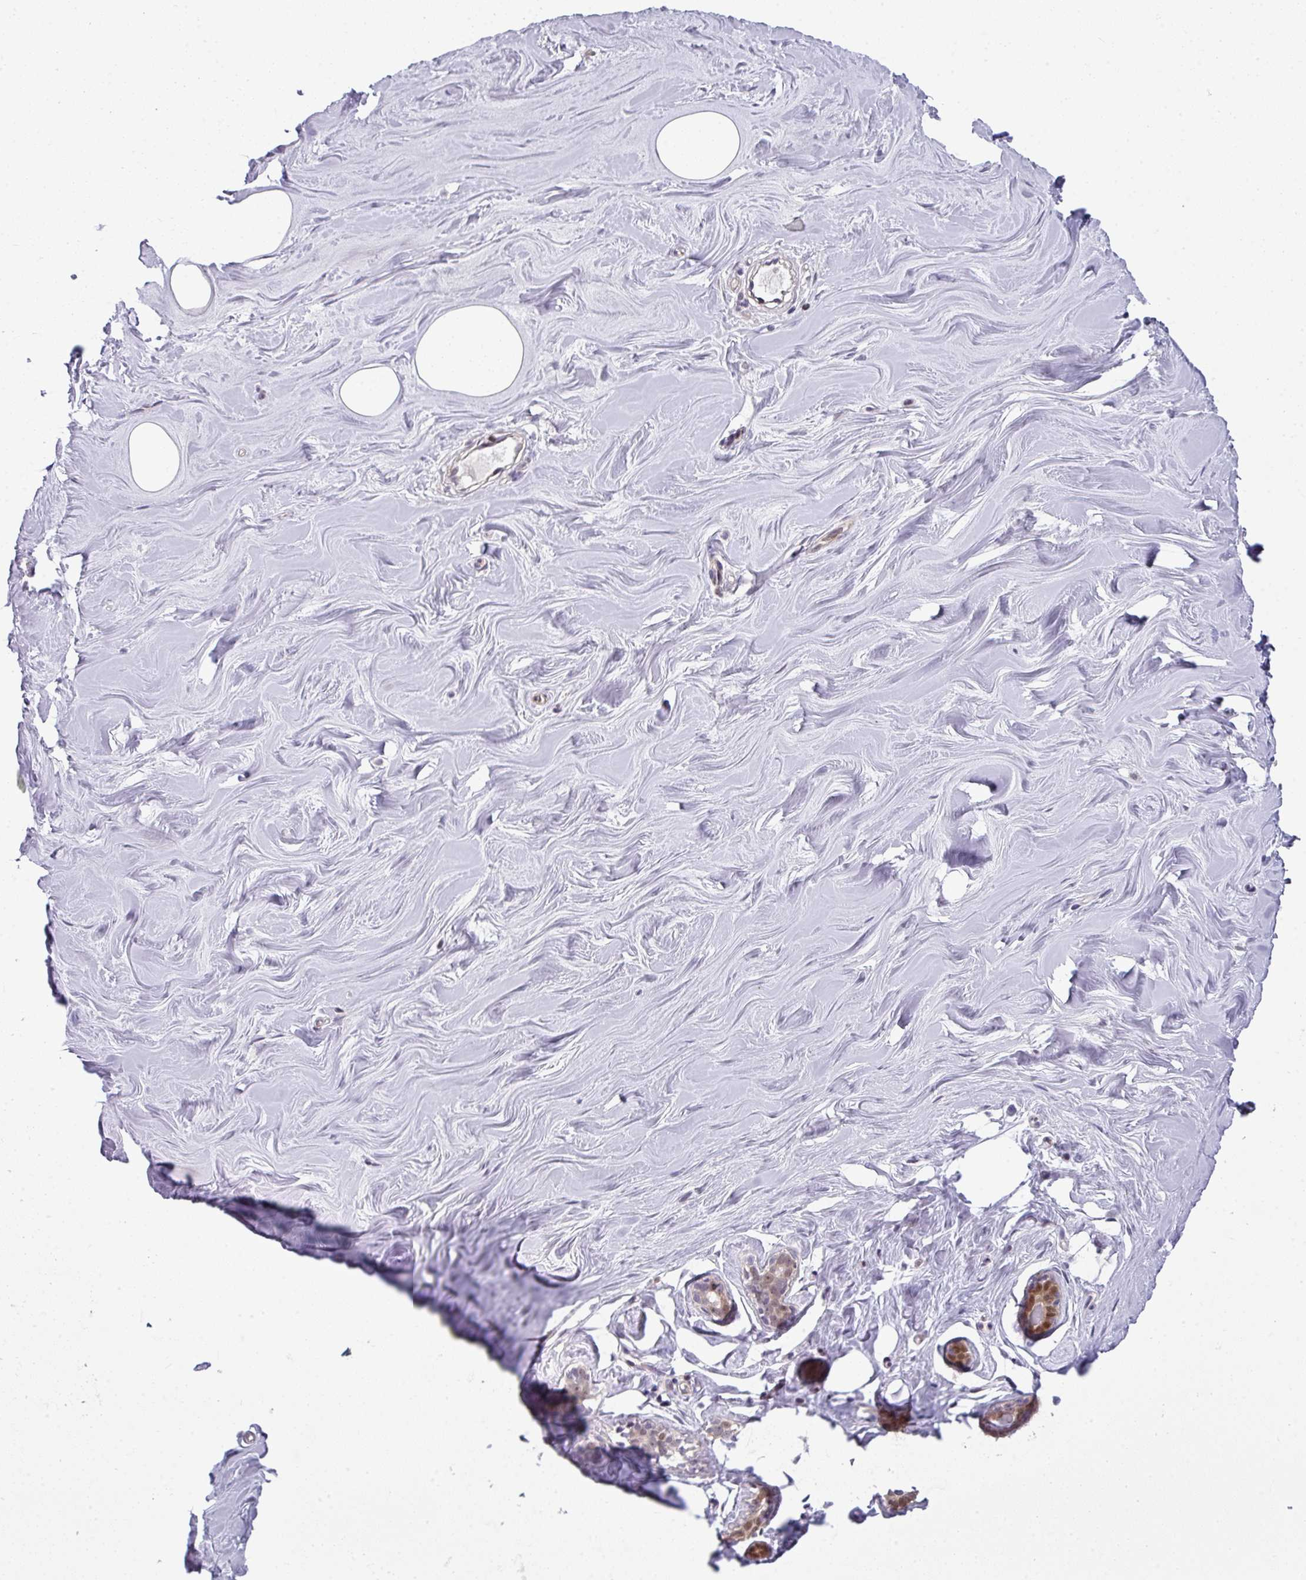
{"staining": {"intensity": "negative", "quantity": "none", "location": "none"}, "tissue": "breast", "cell_type": "Adipocytes", "image_type": "normal", "snomed": [{"axis": "morphology", "description": "Normal tissue, NOS"}, {"axis": "topography", "description": "Breast"}], "caption": "This image is of normal breast stained with immunohistochemistry (IHC) to label a protein in brown with the nuclei are counter-stained blue. There is no positivity in adipocytes.", "gene": "STAT5A", "patient": {"sex": "female", "age": 25}}